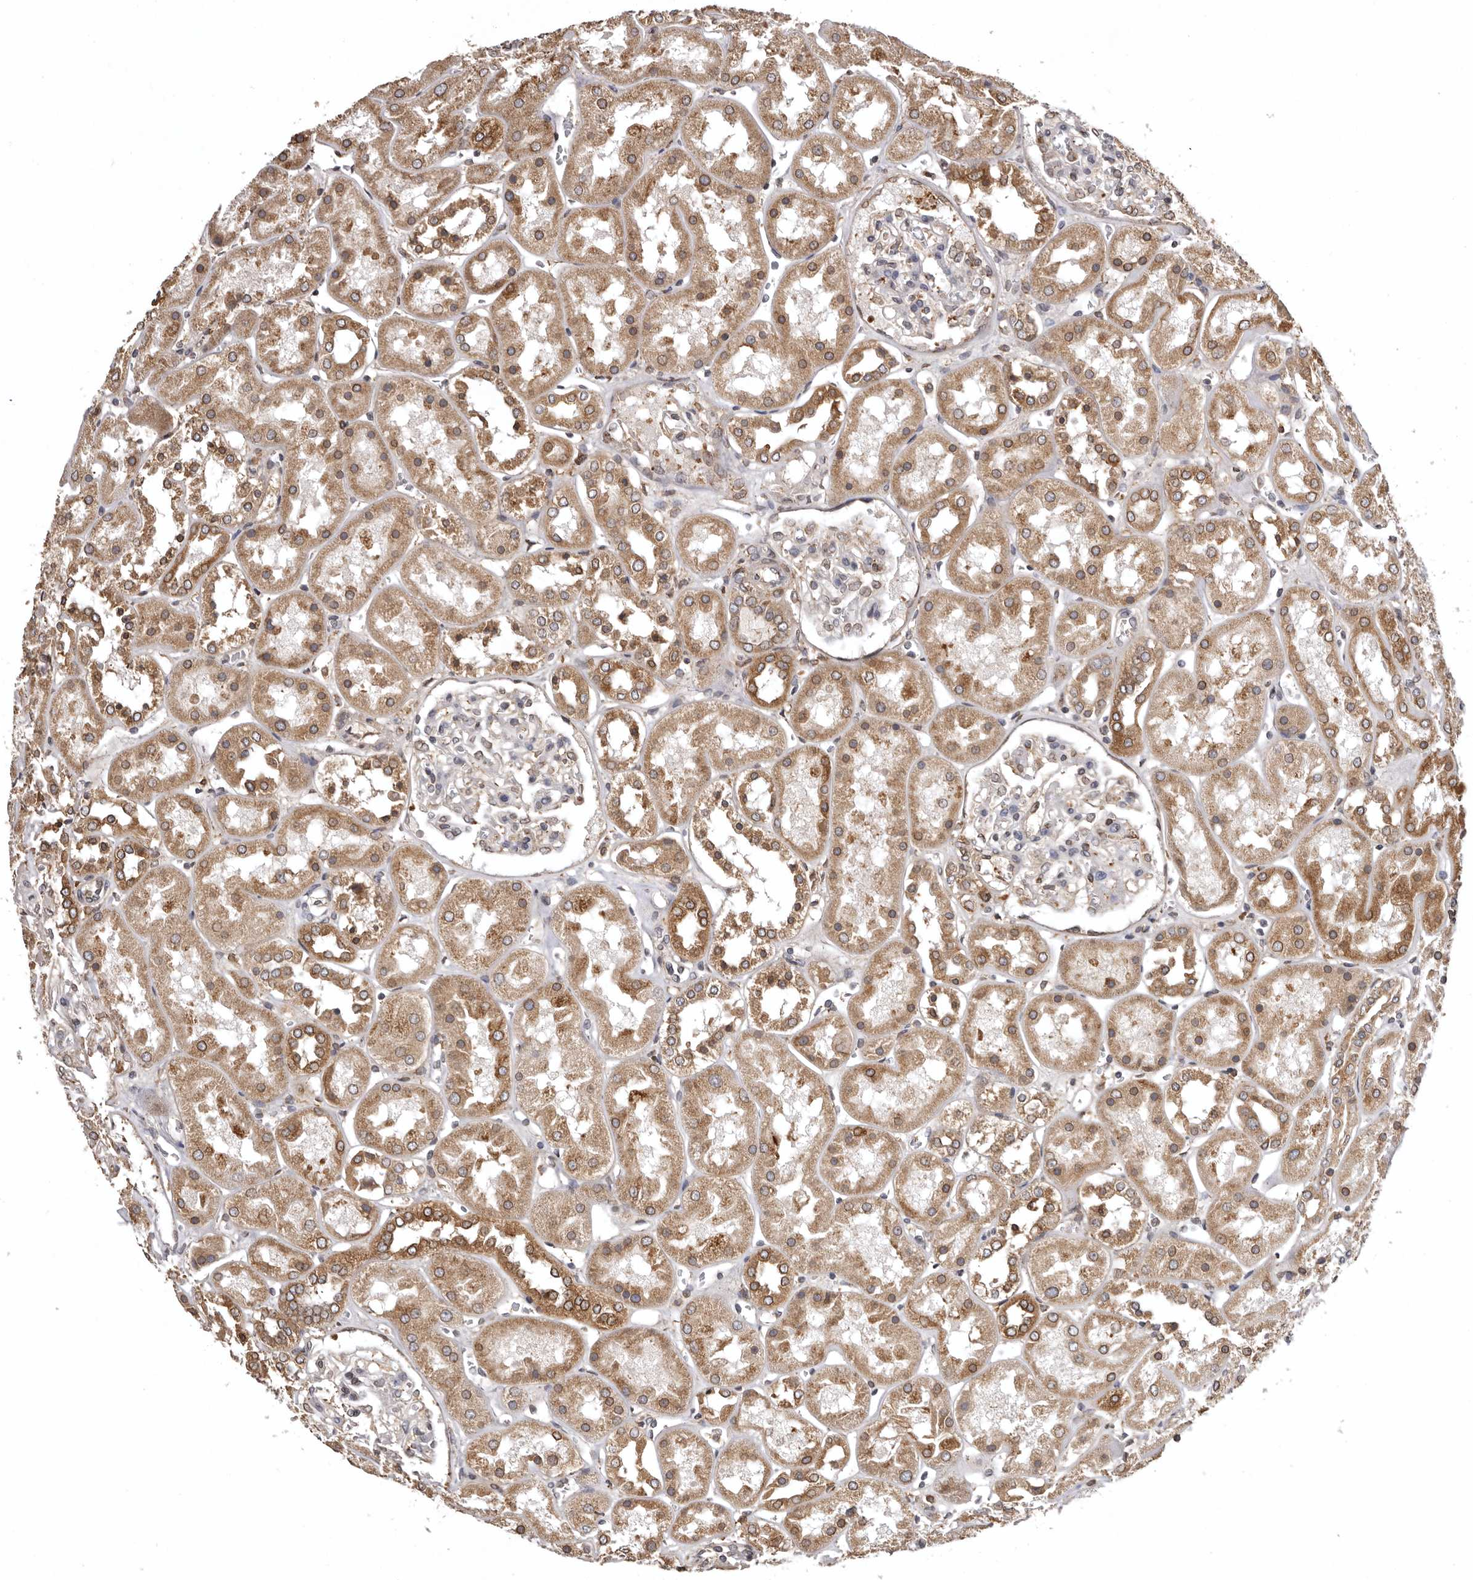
{"staining": {"intensity": "moderate", "quantity": "<25%", "location": "cytoplasmic/membranous"}, "tissue": "kidney", "cell_type": "Cells in glomeruli", "image_type": "normal", "snomed": [{"axis": "morphology", "description": "Normal tissue, NOS"}, {"axis": "topography", "description": "Kidney"}], "caption": "The image displays a brown stain indicating the presence of a protein in the cytoplasmic/membranous of cells in glomeruli in kidney. (IHC, brightfield microscopy, high magnification).", "gene": "INKA2", "patient": {"sex": "male", "age": 70}}